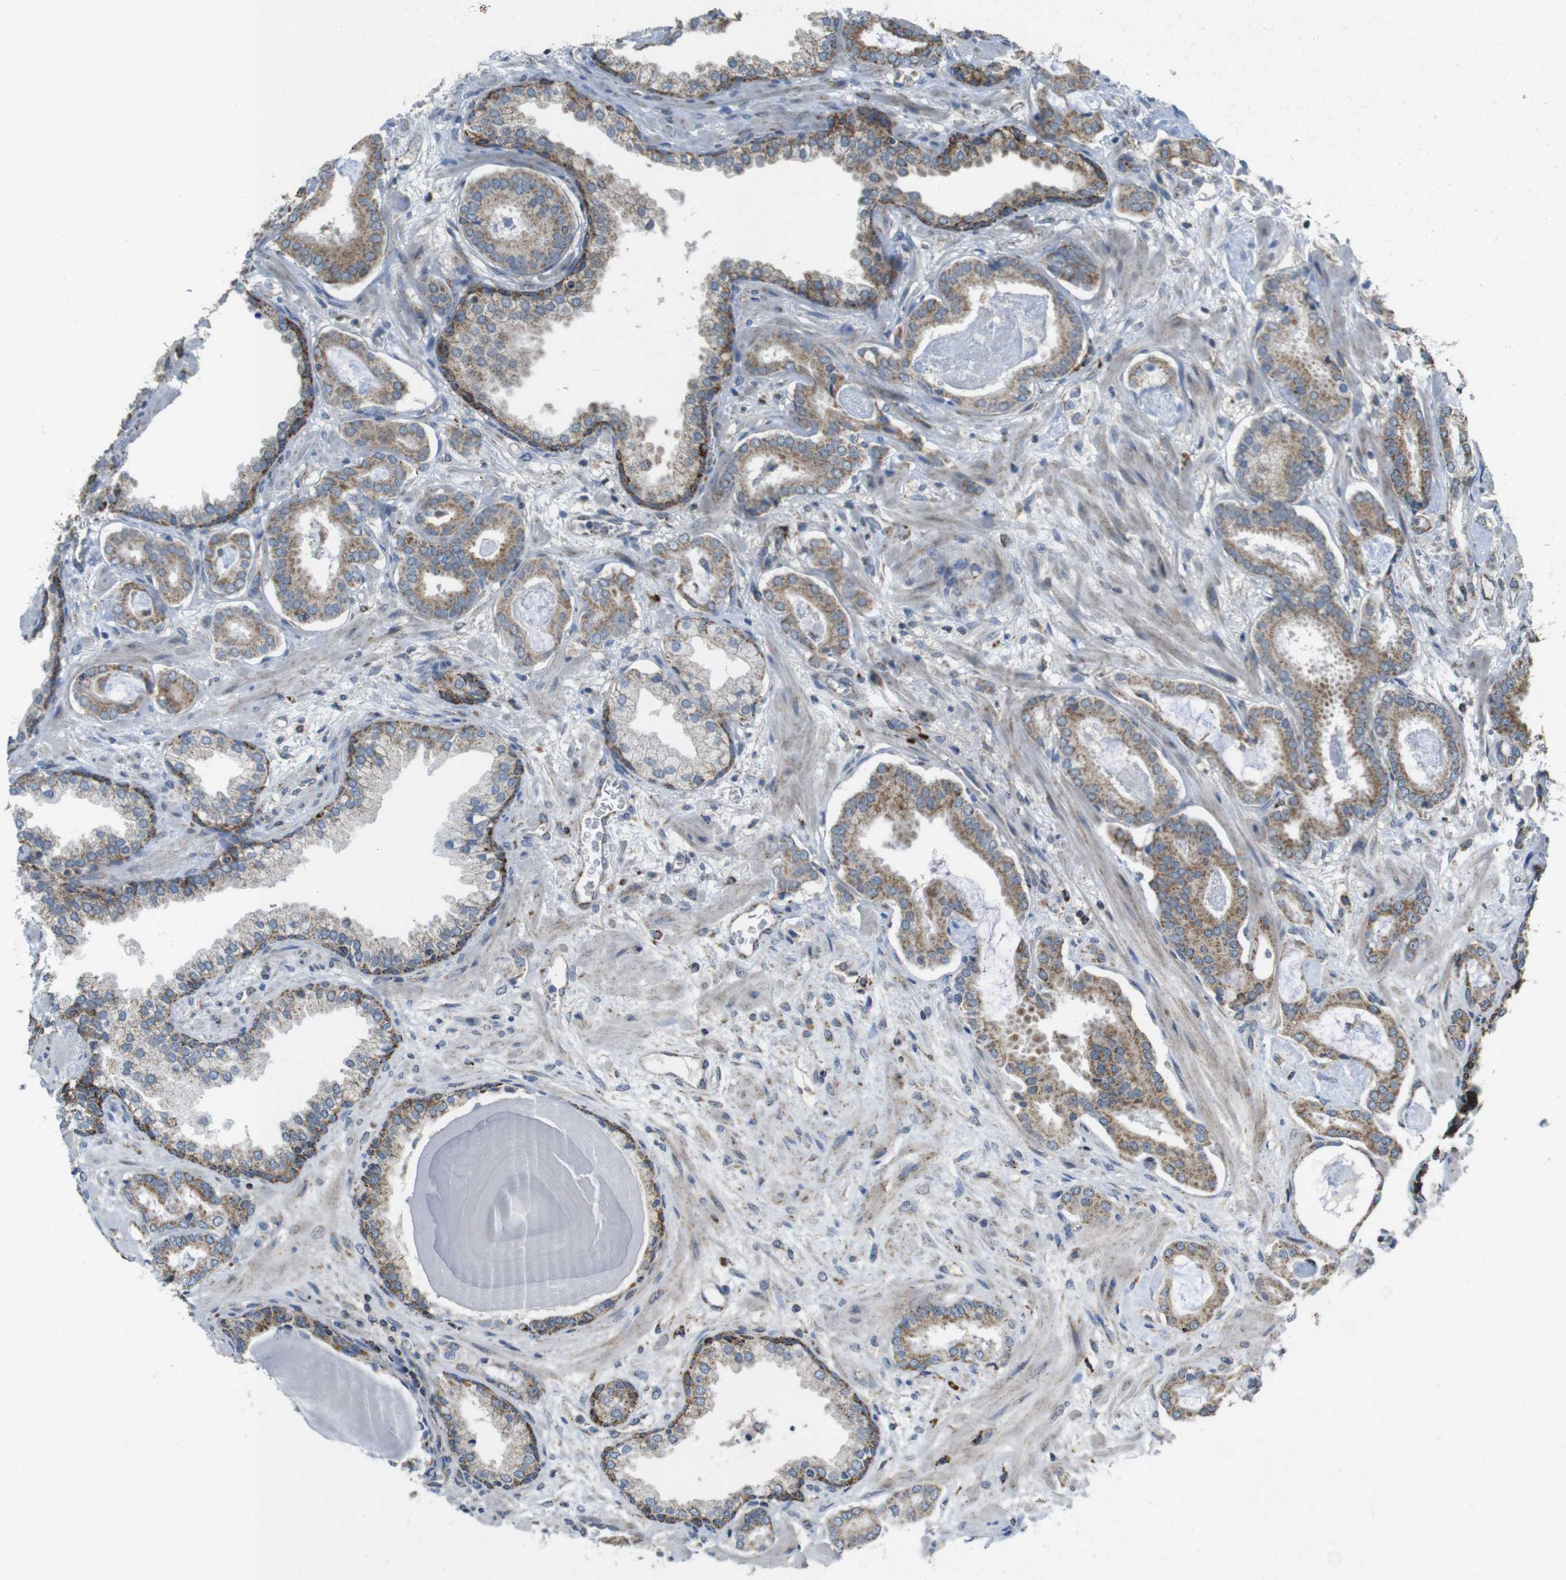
{"staining": {"intensity": "moderate", "quantity": "25%-75%", "location": "cytoplasmic/membranous"}, "tissue": "prostate cancer", "cell_type": "Tumor cells", "image_type": "cancer", "snomed": [{"axis": "morphology", "description": "Adenocarcinoma, Low grade"}, {"axis": "topography", "description": "Prostate"}], "caption": "Immunohistochemical staining of human prostate low-grade adenocarcinoma demonstrates medium levels of moderate cytoplasmic/membranous protein staining in approximately 25%-75% of tumor cells. Using DAB (brown) and hematoxylin (blue) stains, captured at high magnification using brightfield microscopy.", "gene": "CALHM2", "patient": {"sex": "male", "age": 53}}